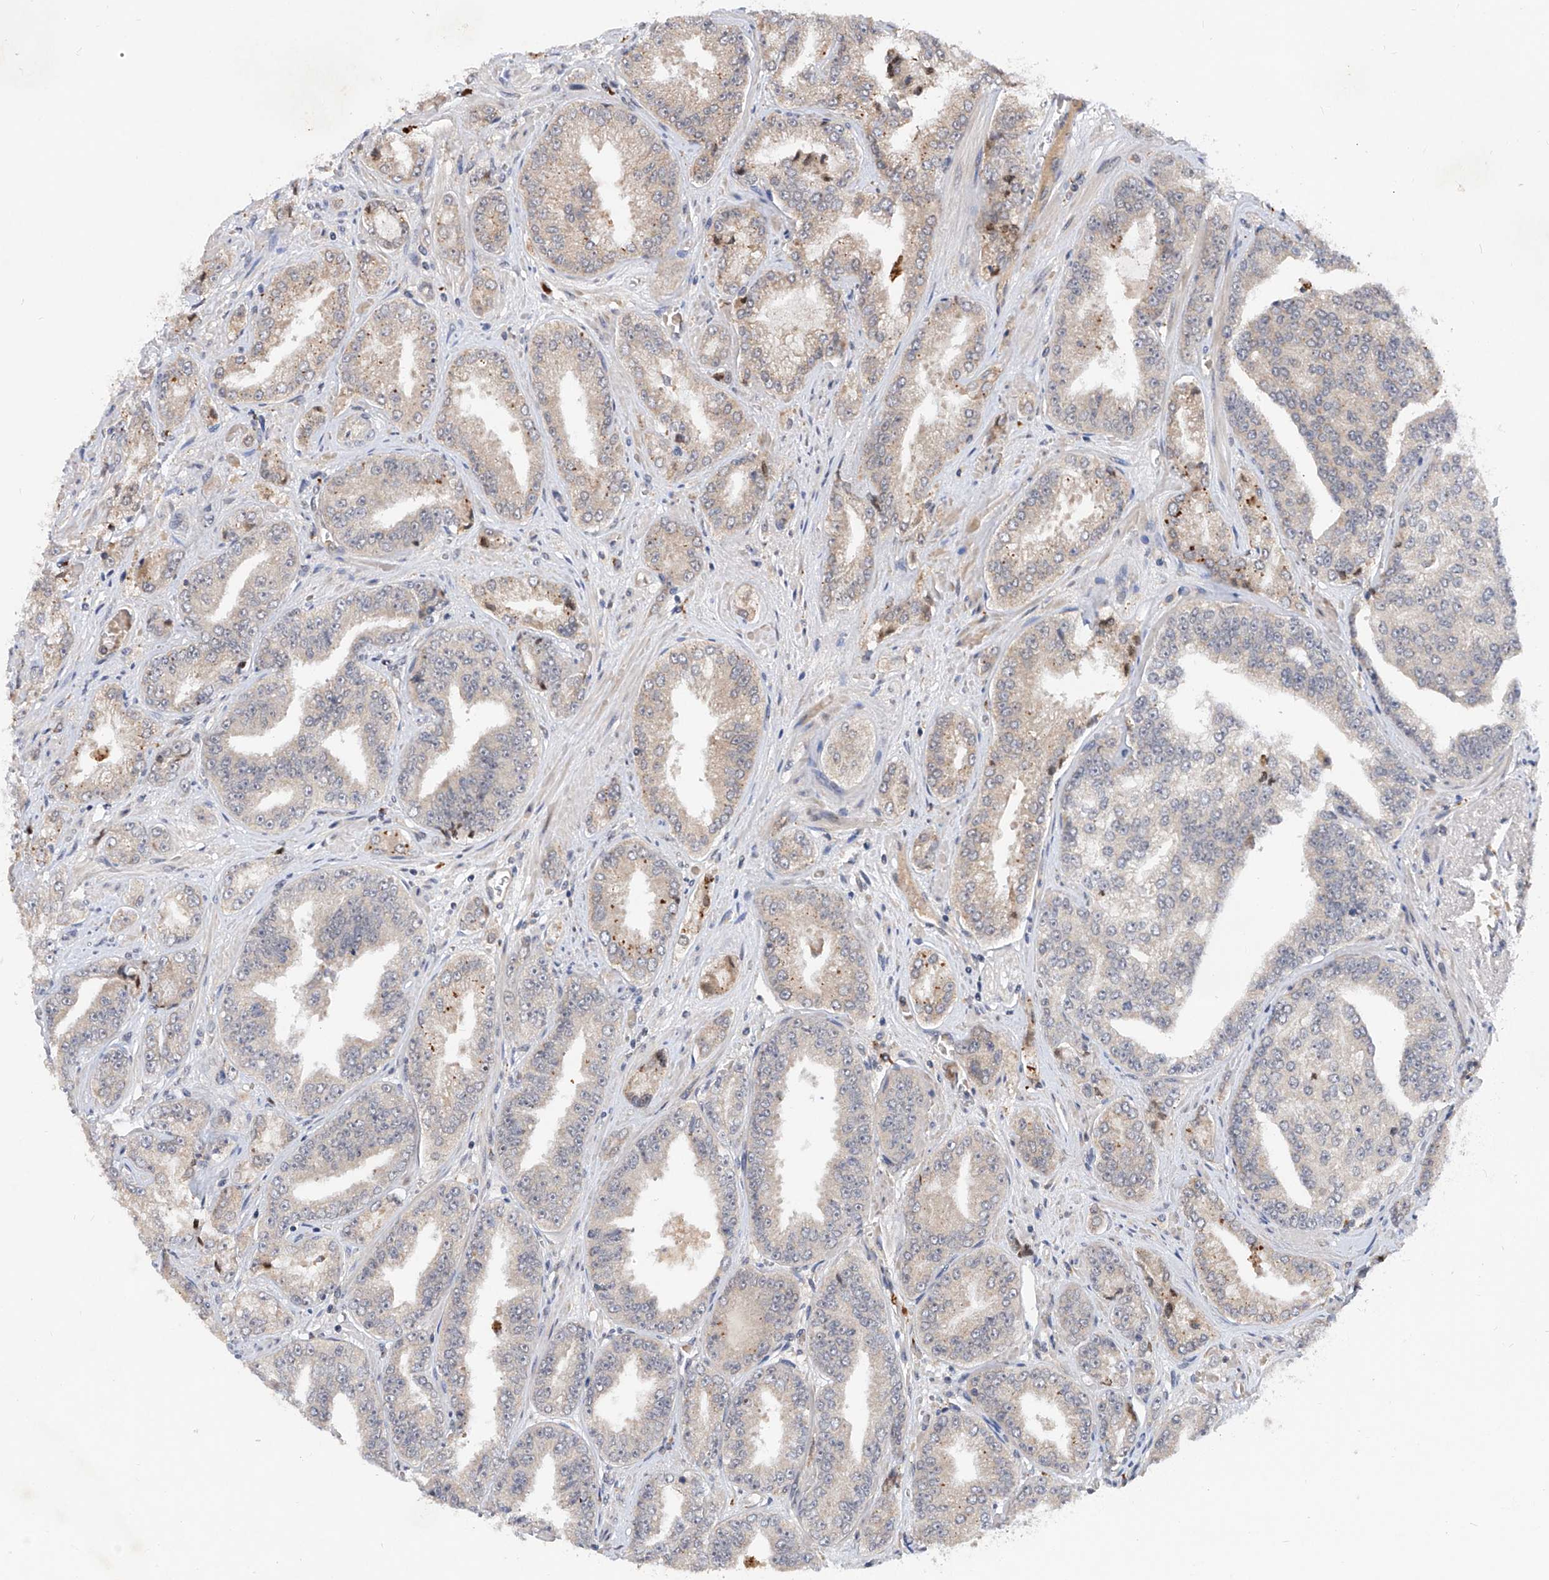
{"staining": {"intensity": "weak", "quantity": "<25%", "location": "cytoplasmic/membranous"}, "tissue": "prostate cancer", "cell_type": "Tumor cells", "image_type": "cancer", "snomed": [{"axis": "morphology", "description": "Adenocarcinoma, High grade"}, {"axis": "topography", "description": "Prostate"}], "caption": "Histopathology image shows no protein expression in tumor cells of prostate cancer tissue. (DAB IHC with hematoxylin counter stain).", "gene": "FAM135A", "patient": {"sex": "male", "age": 71}}